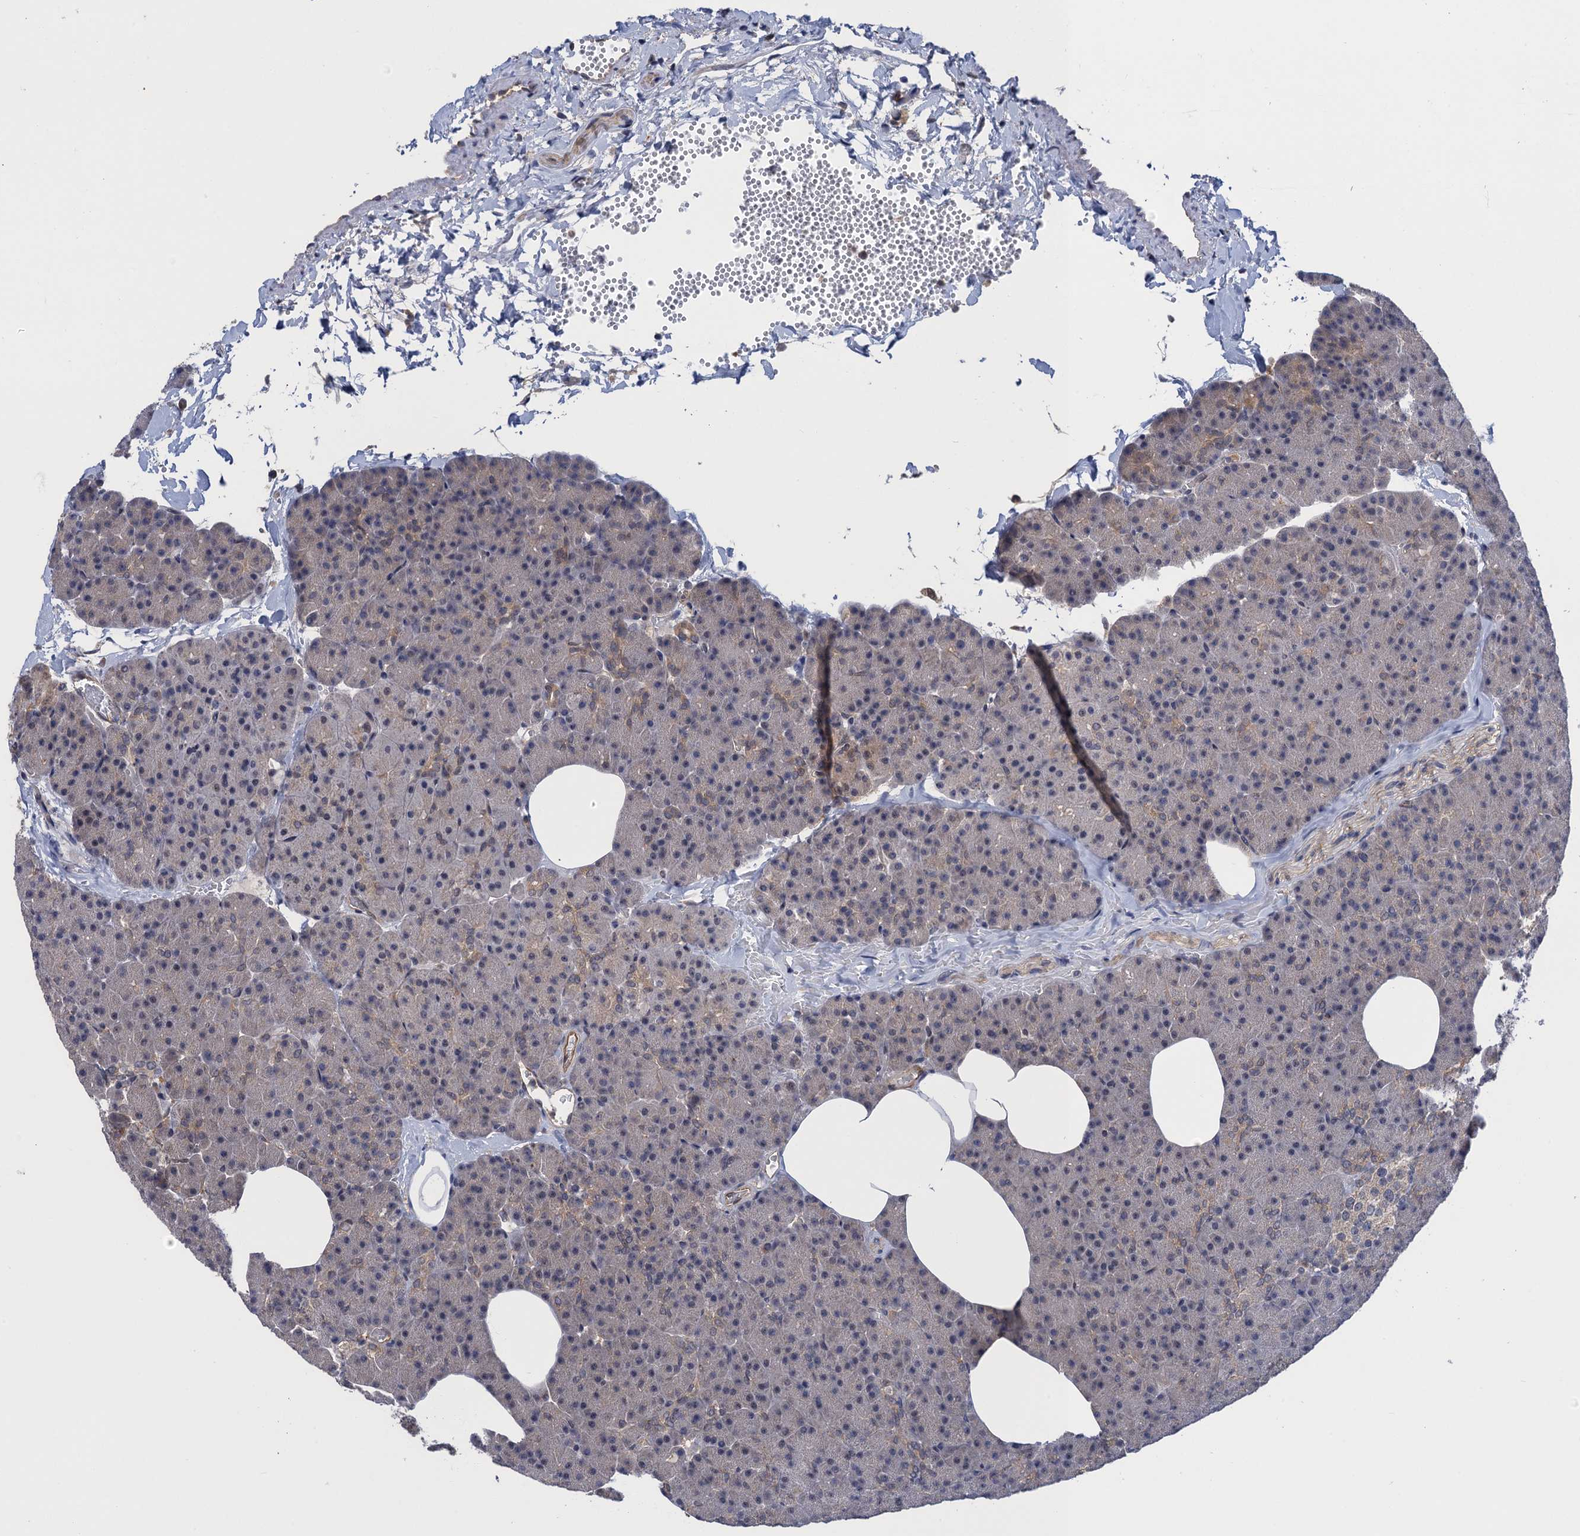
{"staining": {"intensity": "moderate", "quantity": "<25%", "location": "cytoplasmic/membranous"}, "tissue": "pancreas", "cell_type": "Exocrine glandular cells", "image_type": "normal", "snomed": [{"axis": "morphology", "description": "Normal tissue, NOS"}, {"axis": "morphology", "description": "Carcinoid, malignant, NOS"}, {"axis": "topography", "description": "Pancreas"}], "caption": "A photomicrograph showing moderate cytoplasmic/membranous staining in about <25% of exocrine glandular cells in unremarkable pancreas, as visualized by brown immunohistochemical staining.", "gene": "NEK8", "patient": {"sex": "female", "age": 35}}